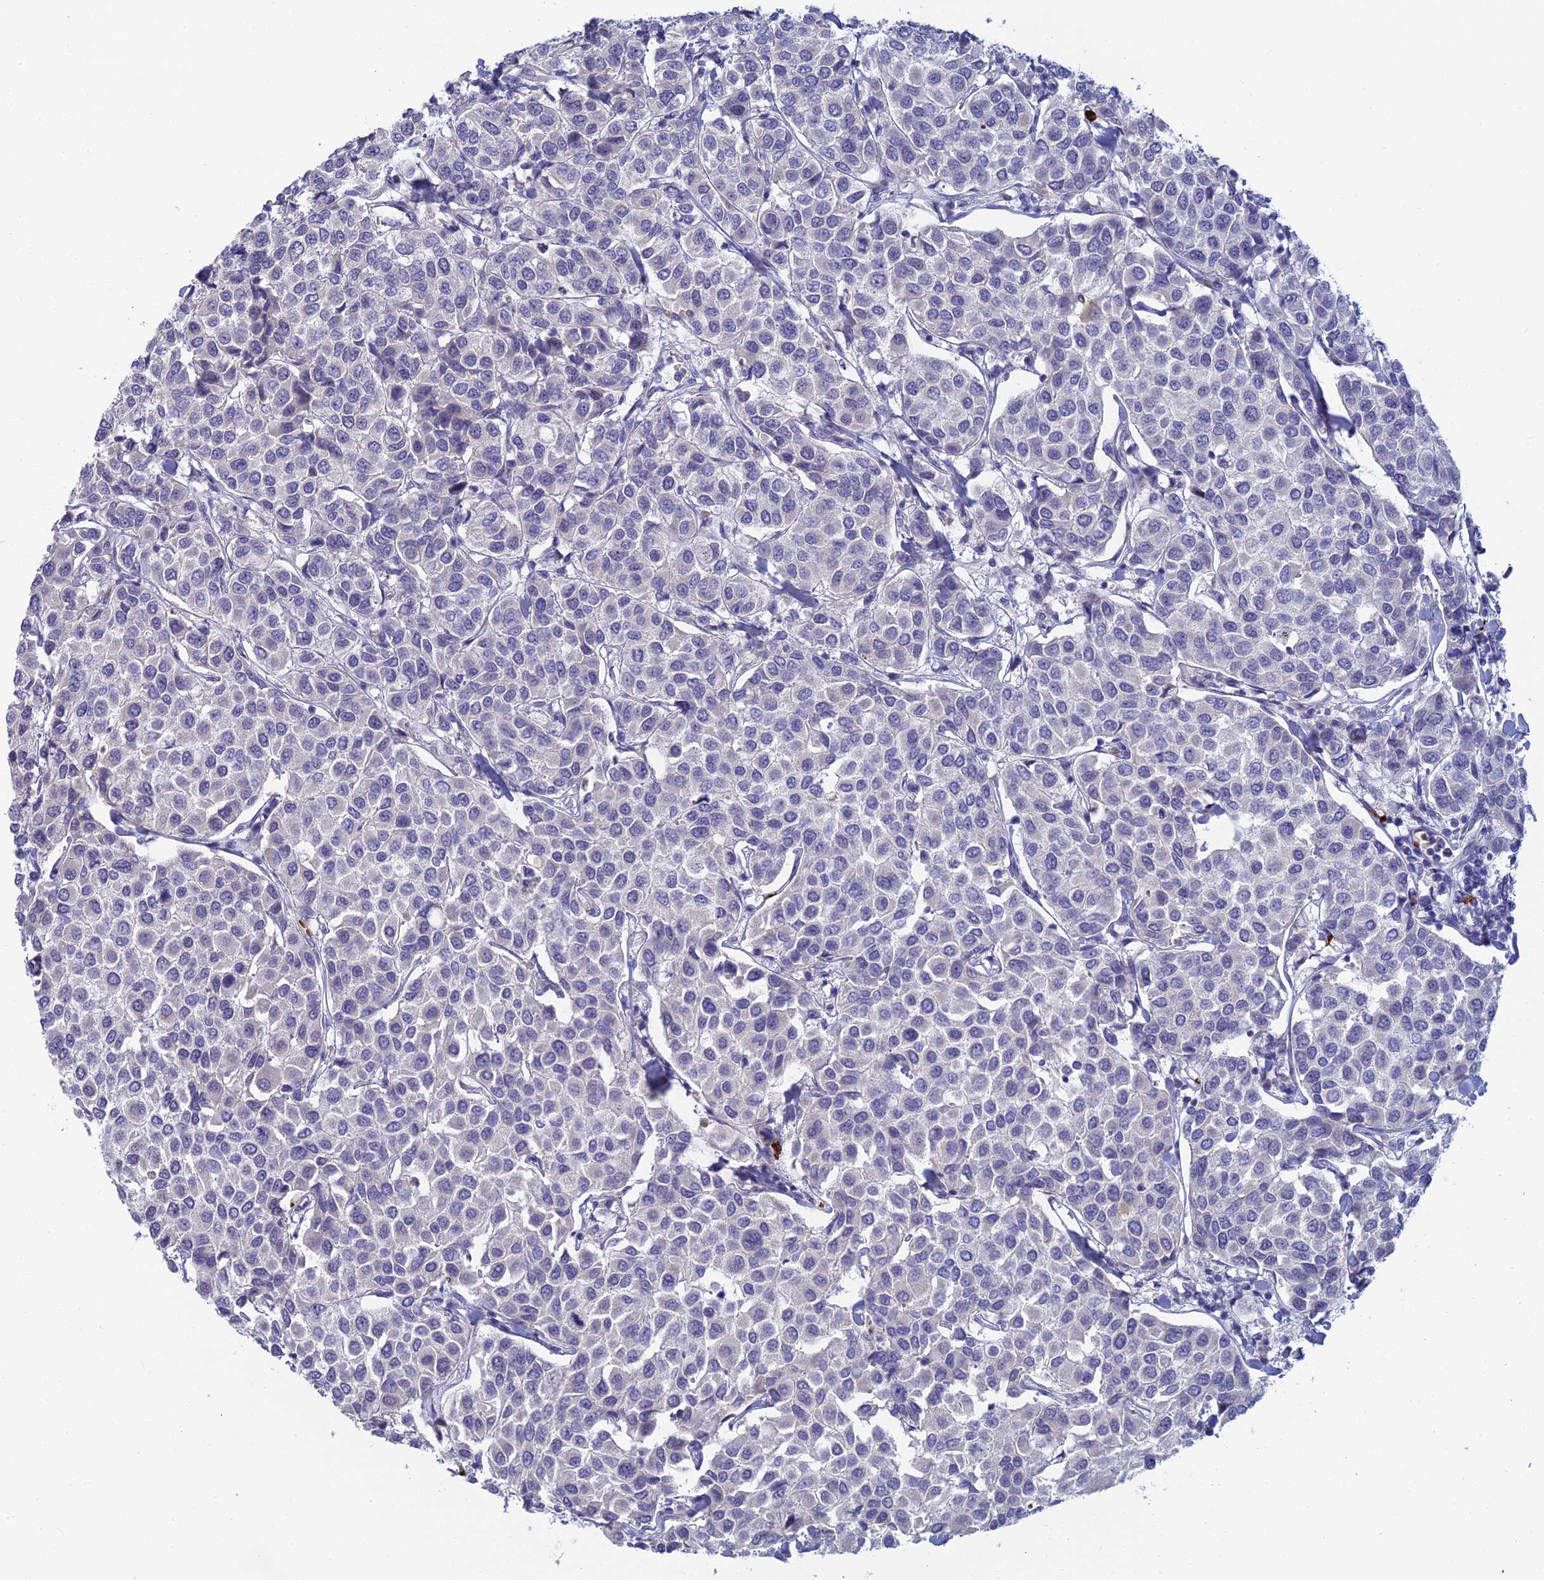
{"staining": {"intensity": "negative", "quantity": "none", "location": "none"}, "tissue": "breast cancer", "cell_type": "Tumor cells", "image_type": "cancer", "snomed": [{"axis": "morphology", "description": "Duct carcinoma"}, {"axis": "topography", "description": "Breast"}], "caption": "Immunohistochemistry of human breast cancer shows no positivity in tumor cells.", "gene": "GIPC1", "patient": {"sex": "female", "age": 55}}